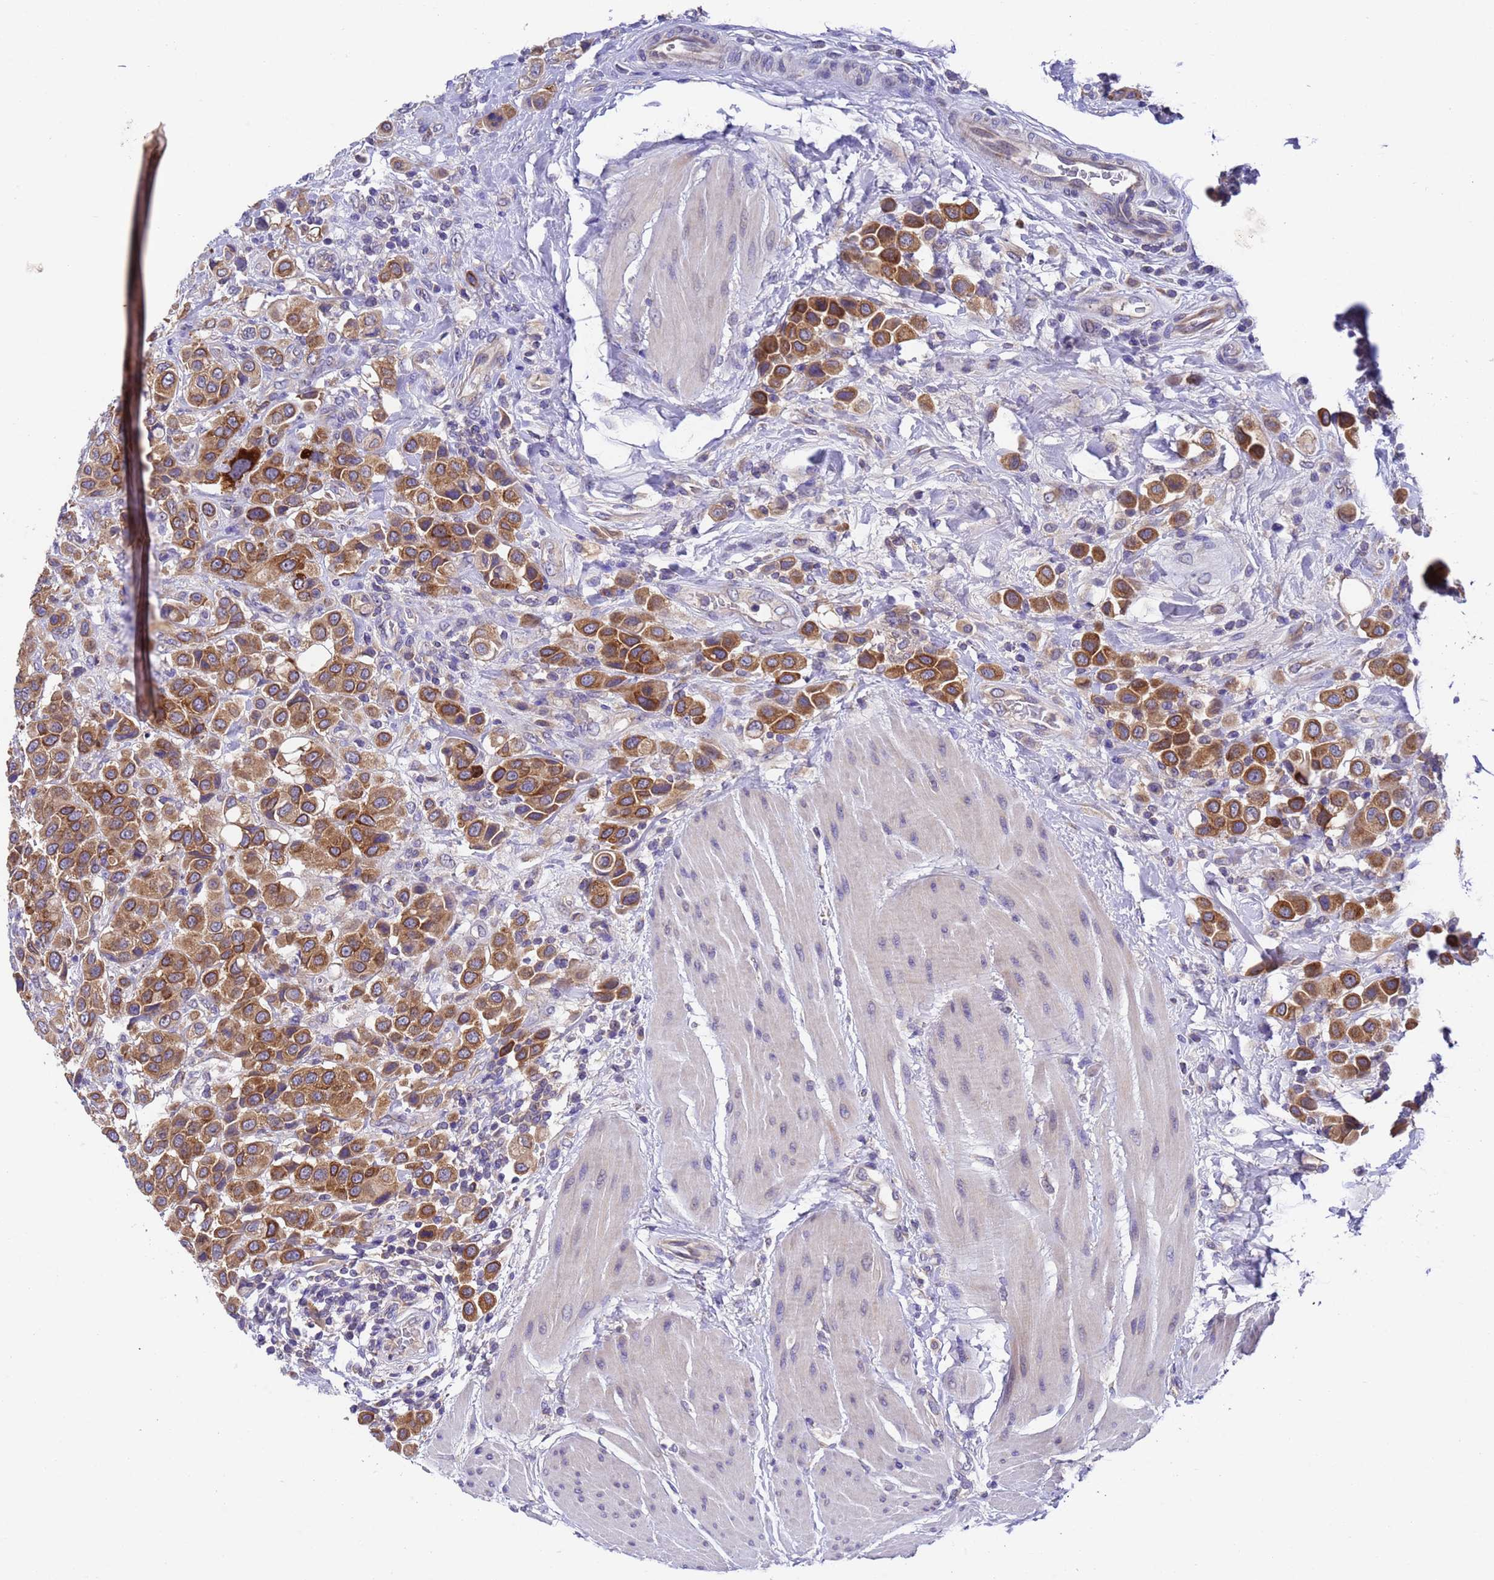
{"staining": {"intensity": "strong", "quantity": ">75%", "location": "cytoplasmic/membranous"}, "tissue": "urothelial cancer", "cell_type": "Tumor cells", "image_type": "cancer", "snomed": [{"axis": "morphology", "description": "Urothelial carcinoma, High grade"}, {"axis": "topography", "description": "Urinary bladder"}], "caption": "High-power microscopy captured an immunohistochemistry micrograph of high-grade urothelial carcinoma, revealing strong cytoplasmic/membranous staining in about >75% of tumor cells.", "gene": "DCAF12L2", "patient": {"sex": "male", "age": 50}}